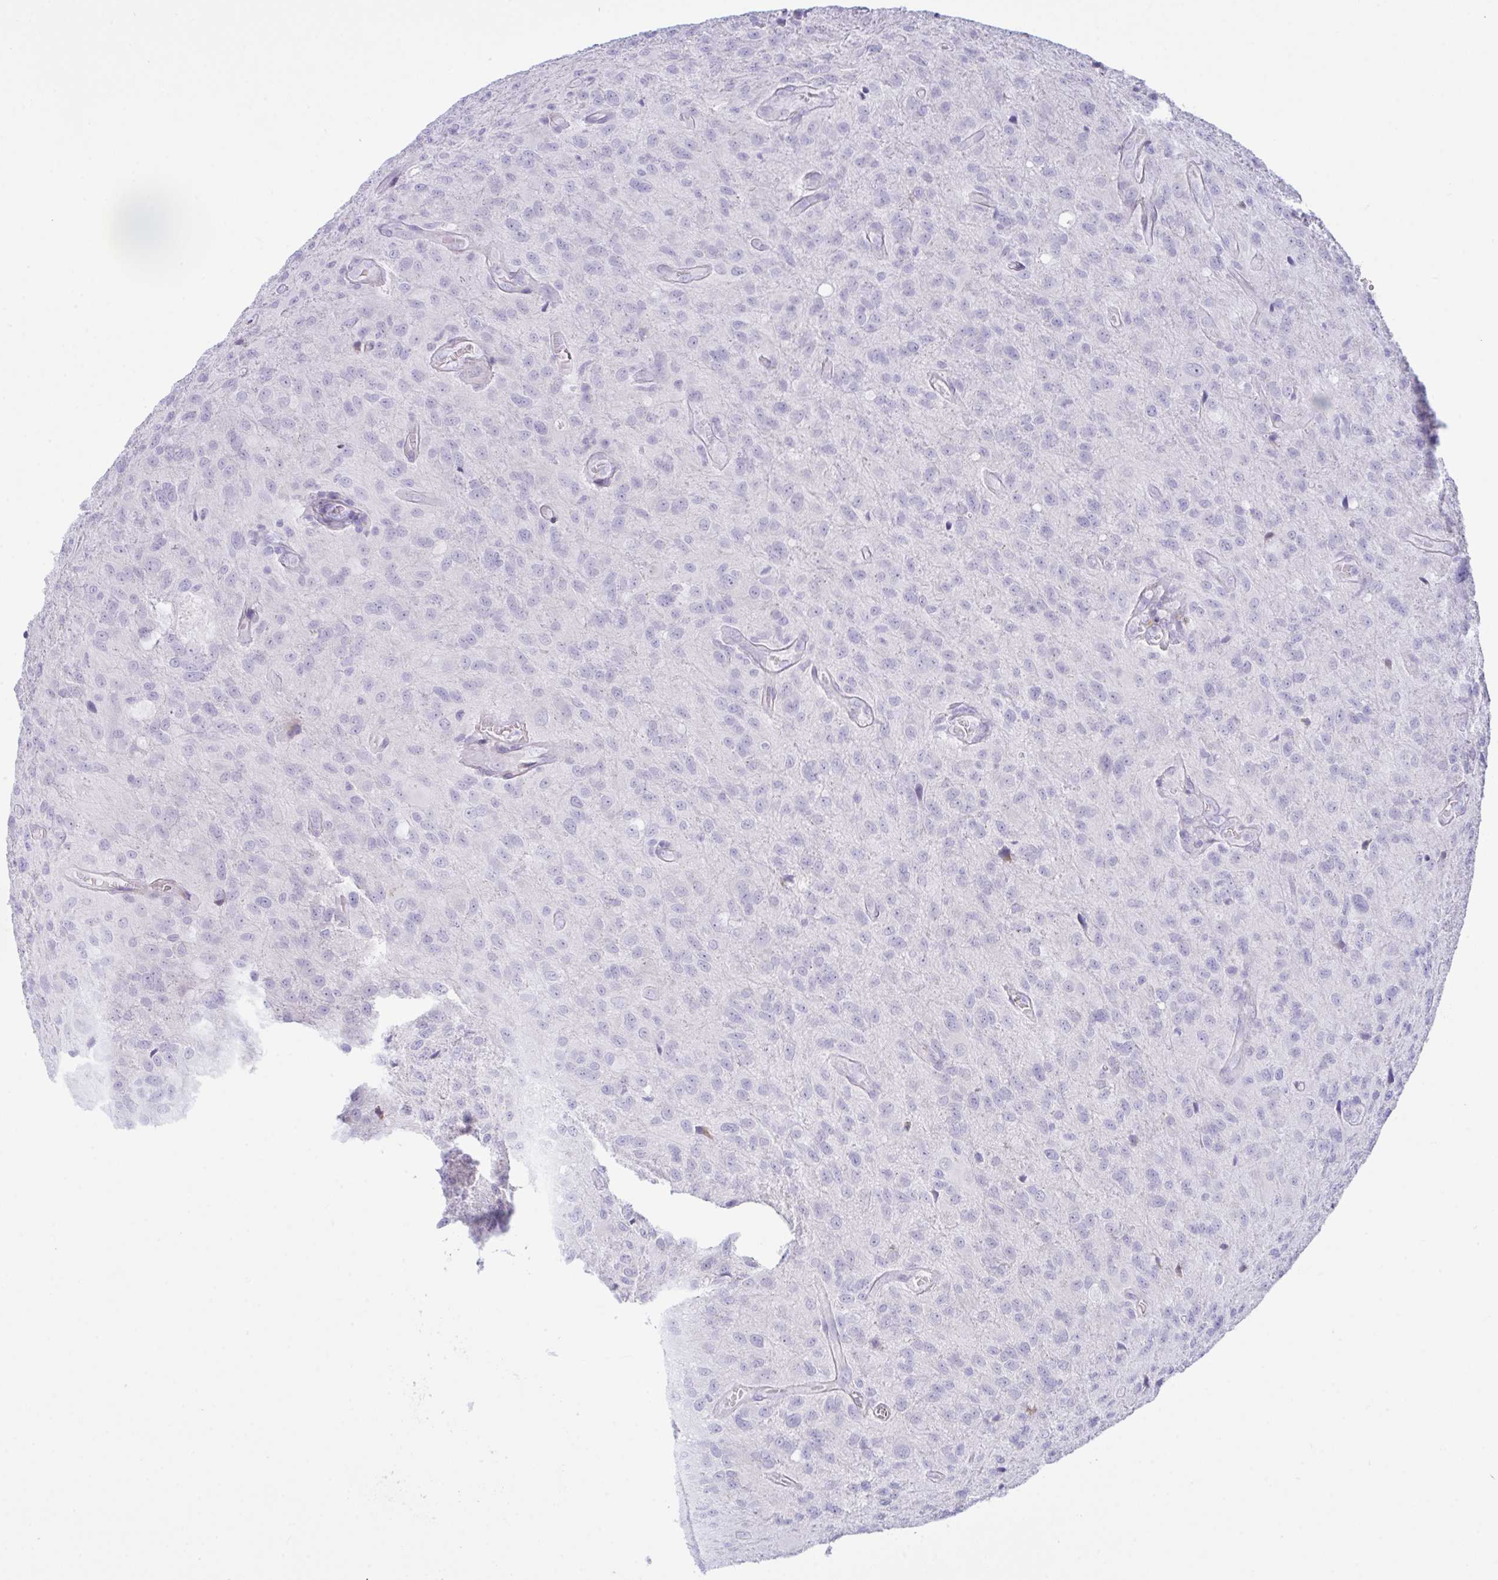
{"staining": {"intensity": "negative", "quantity": "none", "location": "none"}, "tissue": "glioma", "cell_type": "Tumor cells", "image_type": "cancer", "snomed": [{"axis": "morphology", "description": "Glioma, malignant, Low grade"}, {"axis": "topography", "description": "Brain"}], "caption": "Tumor cells show no significant positivity in malignant glioma (low-grade). (Stains: DAB (3,3'-diaminobenzidine) immunohistochemistry with hematoxylin counter stain, Microscopy: brightfield microscopy at high magnification).", "gene": "ZNF684", "patient": {"sex": "male", "age": 66}}